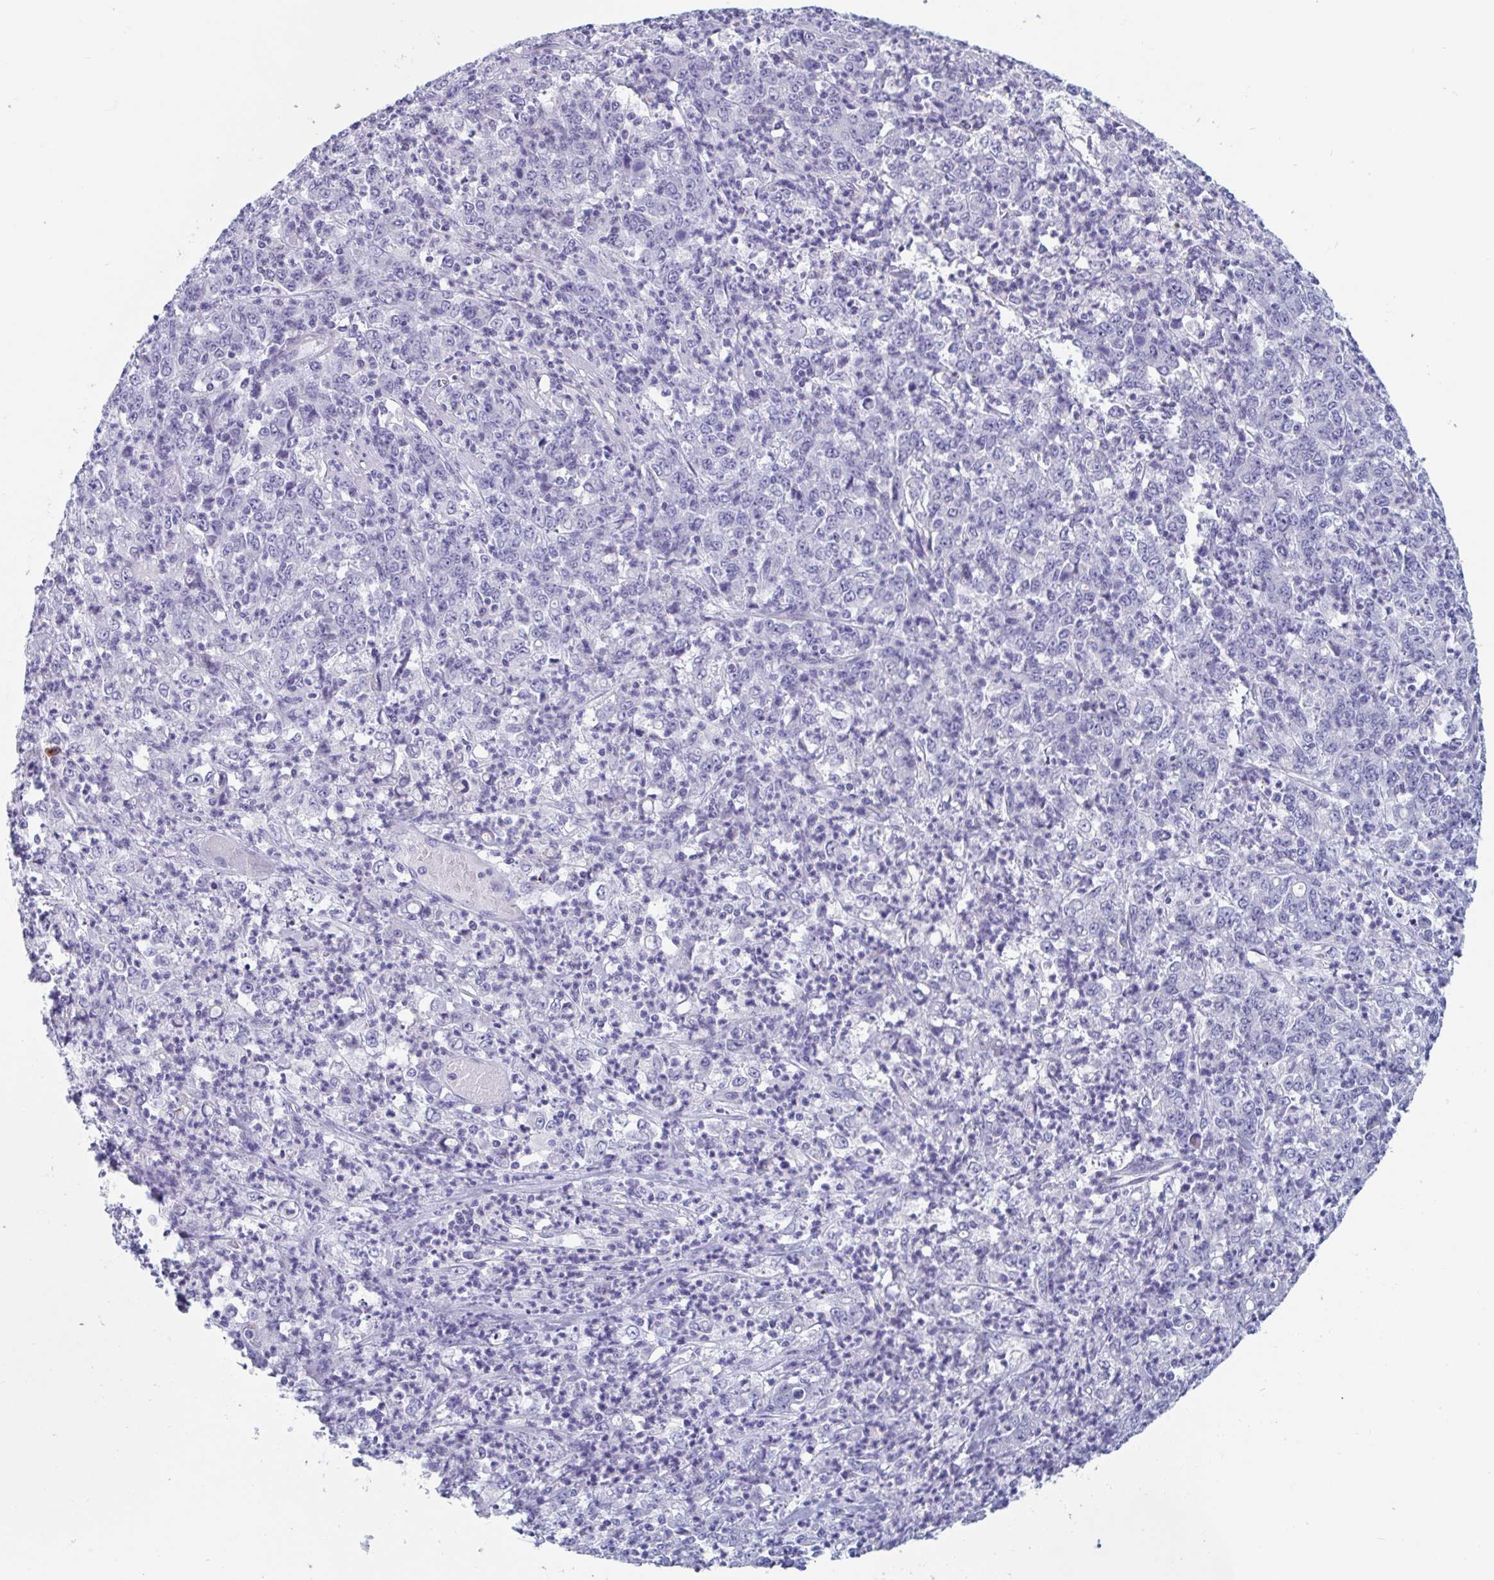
{"staining": {"intensity": "negative", "quantity": "none", "location": "none"}, "tissue": "stomach cancer", "cell_type": "Tumor cells", "image_type": "cancer", "snomed": [{"axis": "morphology", "description": "Adenocarcinoma, NOS"}, {"axis": "topography", "description": "Stomach, lower"}], "caption": "Immunohistochemistry image of stomach cancer (adenocarcinoma) stained for a protein (brown), which displays no expression in tumor cells.", "gene": "DPEP3", "patient": {"sex": "female", "age": 71}}